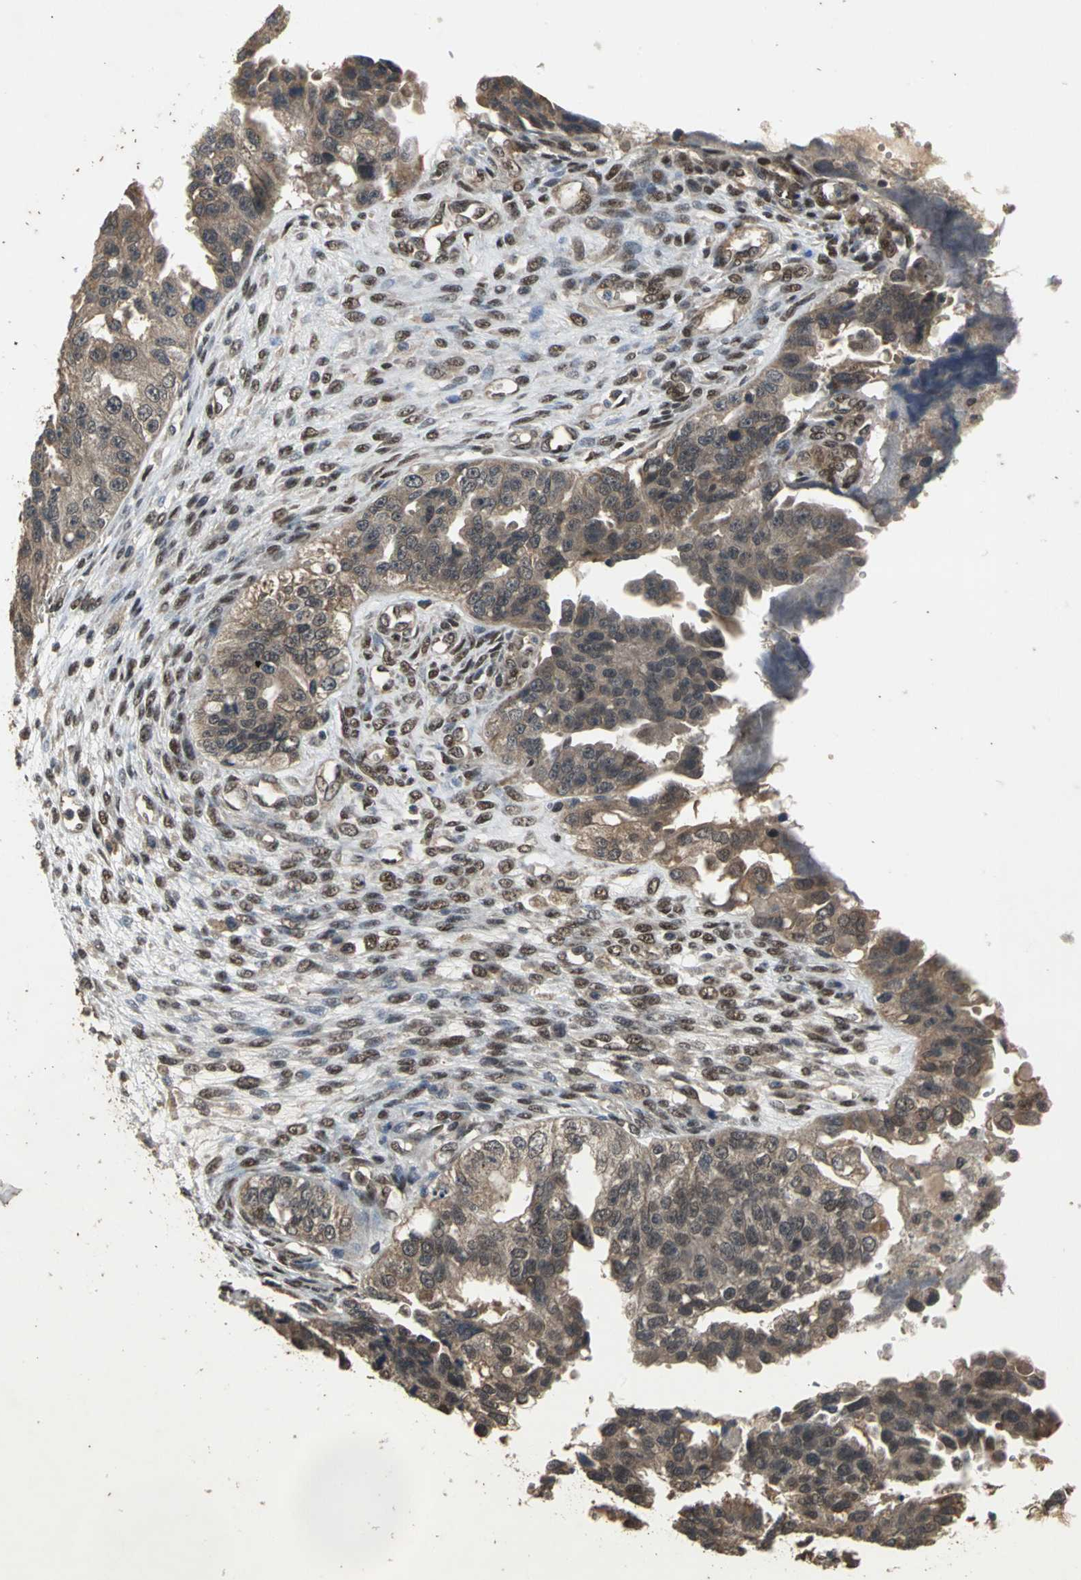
{"staining": {"intensity": "weak", "quantity": "25%-75%", "location": "cytoplasmic/membranous"}, "tissue": "ovarian cancer", "cell_type": "Tumor cells", "image_type": "cancer", "snomed": [{"axis": "morphology", "description": "Cystadenocarcinoma, serous, NOS"}, {"axis": "topography", "description": "Ovary"}], "caption": "This micrograph displays IHC staining of ovarian serous cystadenocarcinoma, with low weak cytoplasmic/membranous positivity in approximately 25%-75% of tumor cells.", "gene": "NOTCH3", "patient": {"sex": "female", "age": 58}}